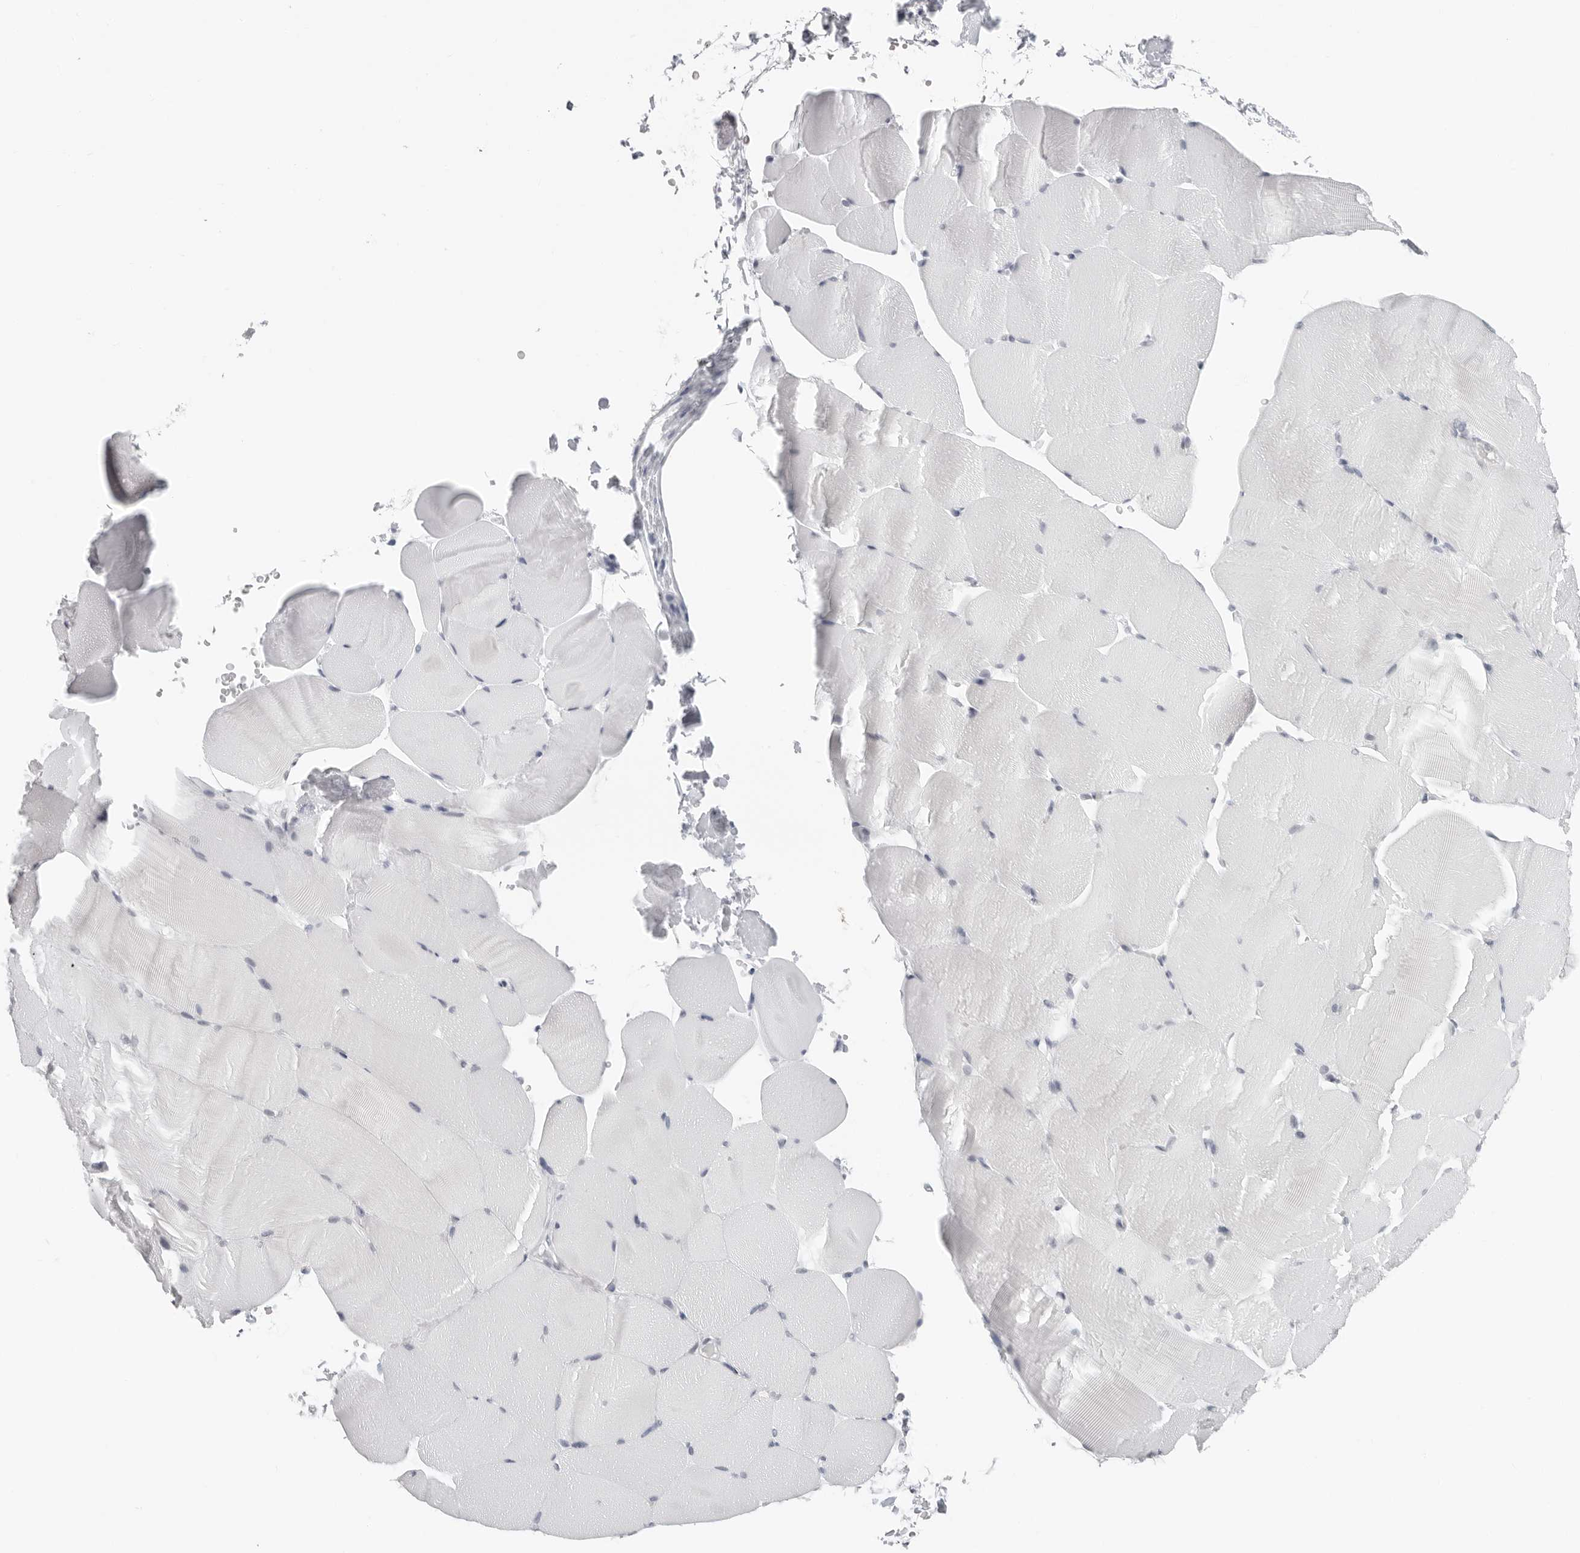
{"staining": {"intensity": "negative", "quantity": "none", "location": "none"}, "tissue": "skeletal muscle", "cell_type": "Myocytes", "image_type": "normal", "snomed": [{"axis": "morphology", "description": "Normal tissue, NOS"}, {"axis": "topography", "description": "Skeletal muscle"}, {"axis": "topography", "description": "Parathyroid gland"}], "caption": "This is an immunohistochemistry (IHC) image of unremarkable skeletal muscle. There is no staining in myocytes.", "gene": "FLG2", "patient": {"sex": "female", "age": 37}}